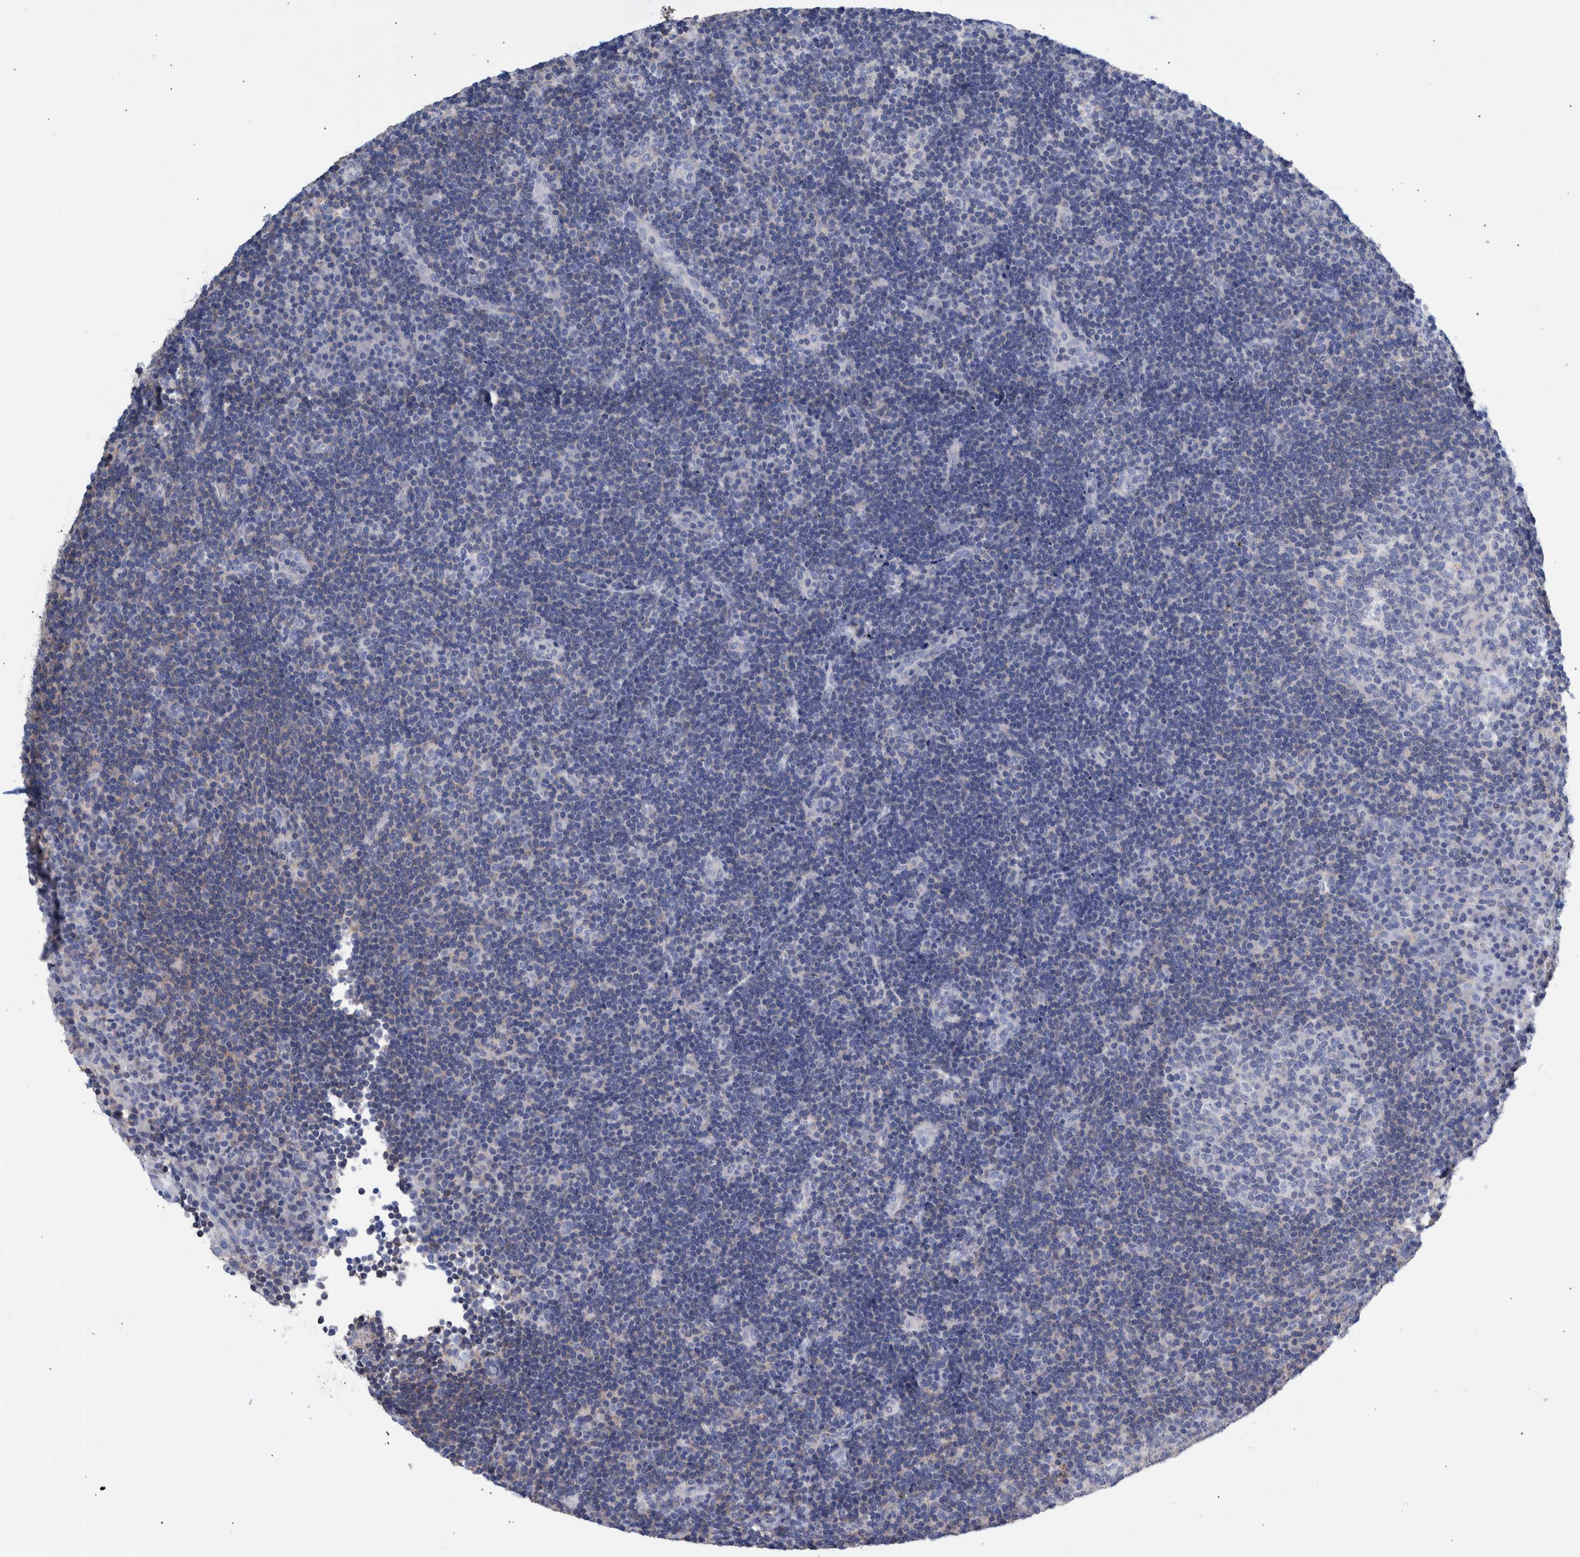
{"staining": {"intensity": "negative", "quantity": "none", "location": "none"}, "tissue": "lymphoma", "cell_type": "Tumor cells", "image_type": "cancer", "snomed": [{"axis": "morphology", "description": "Malignant lymphoma, non-Hodgkin's type, High grade"}, {"axis": "topography", "description": "Tonsil"}], "caption": "Tumor cells show no significant protein staining in high-grade malignant lymphoma, non-Hodgkin's type. (DAB immunohistochemistry, high magnification).", "gene": "PPP3CC", "patient": {"sex": "female", "age": 36}}